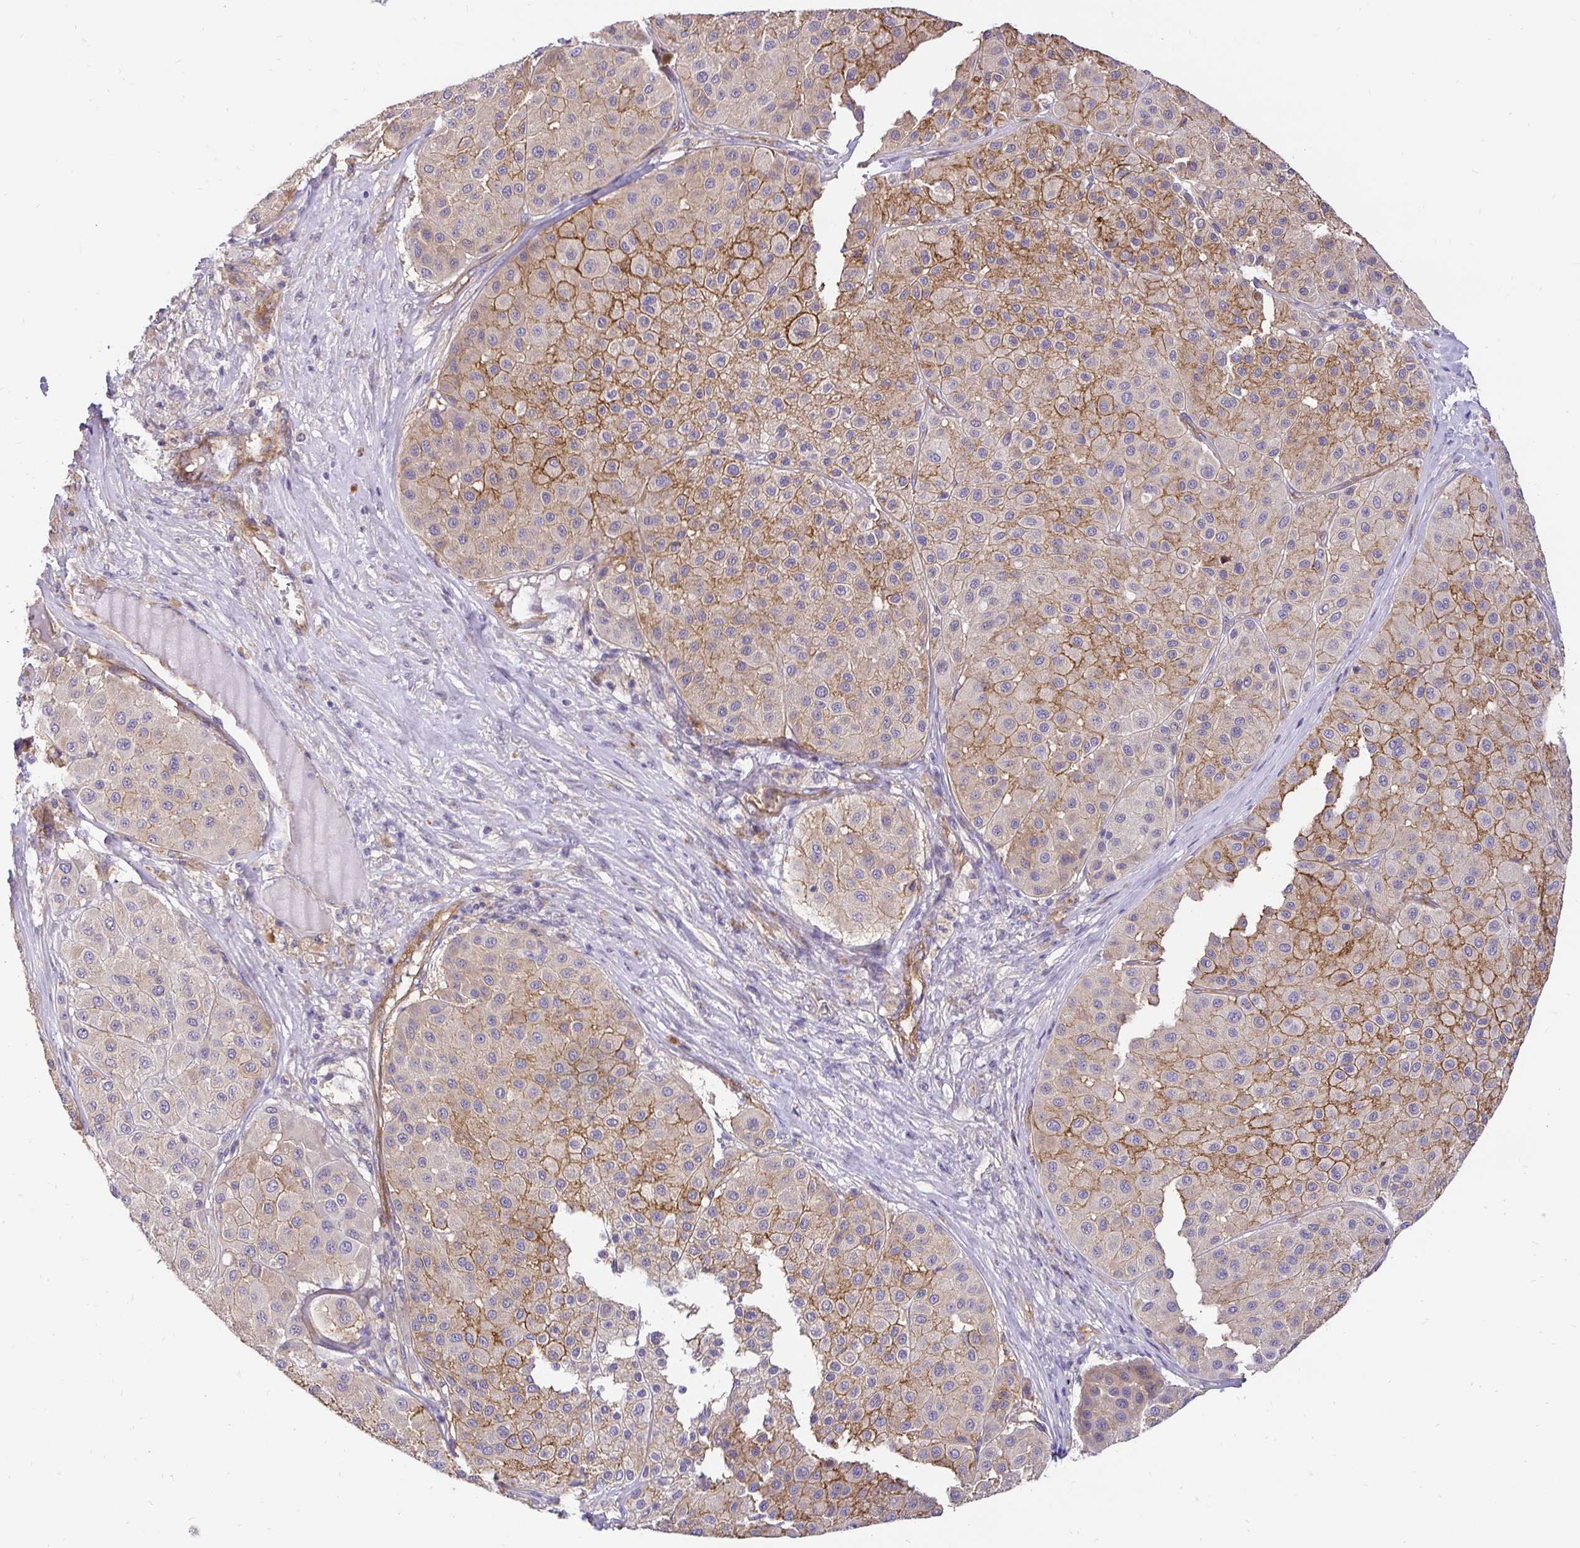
{"staining": {"intensity": "moderate", "quantity": "25%-75%", "location": "cytoplasmic/membranous"}, "tissue": "melanoma", "cell_type": "Tumor cells", "image_type": "cancer", "snomed": [{"axis": "morphology", "description": "Malignant melanoma, Metastatic site"}, {"axis": "topography", "description": "Smooth muscle"}], "caption": "Moderate cytoplasmic/membranous positivity is identified in about 25%-75% of tumor cells in malignant melanoma (metastatic site). Using DAB (brown) and hematoxylin (blue) stains, captured at high magnification using brightfield microscopy.", "gene": "SLC9A1", "patient": {"sex": "male", "age": 41}}